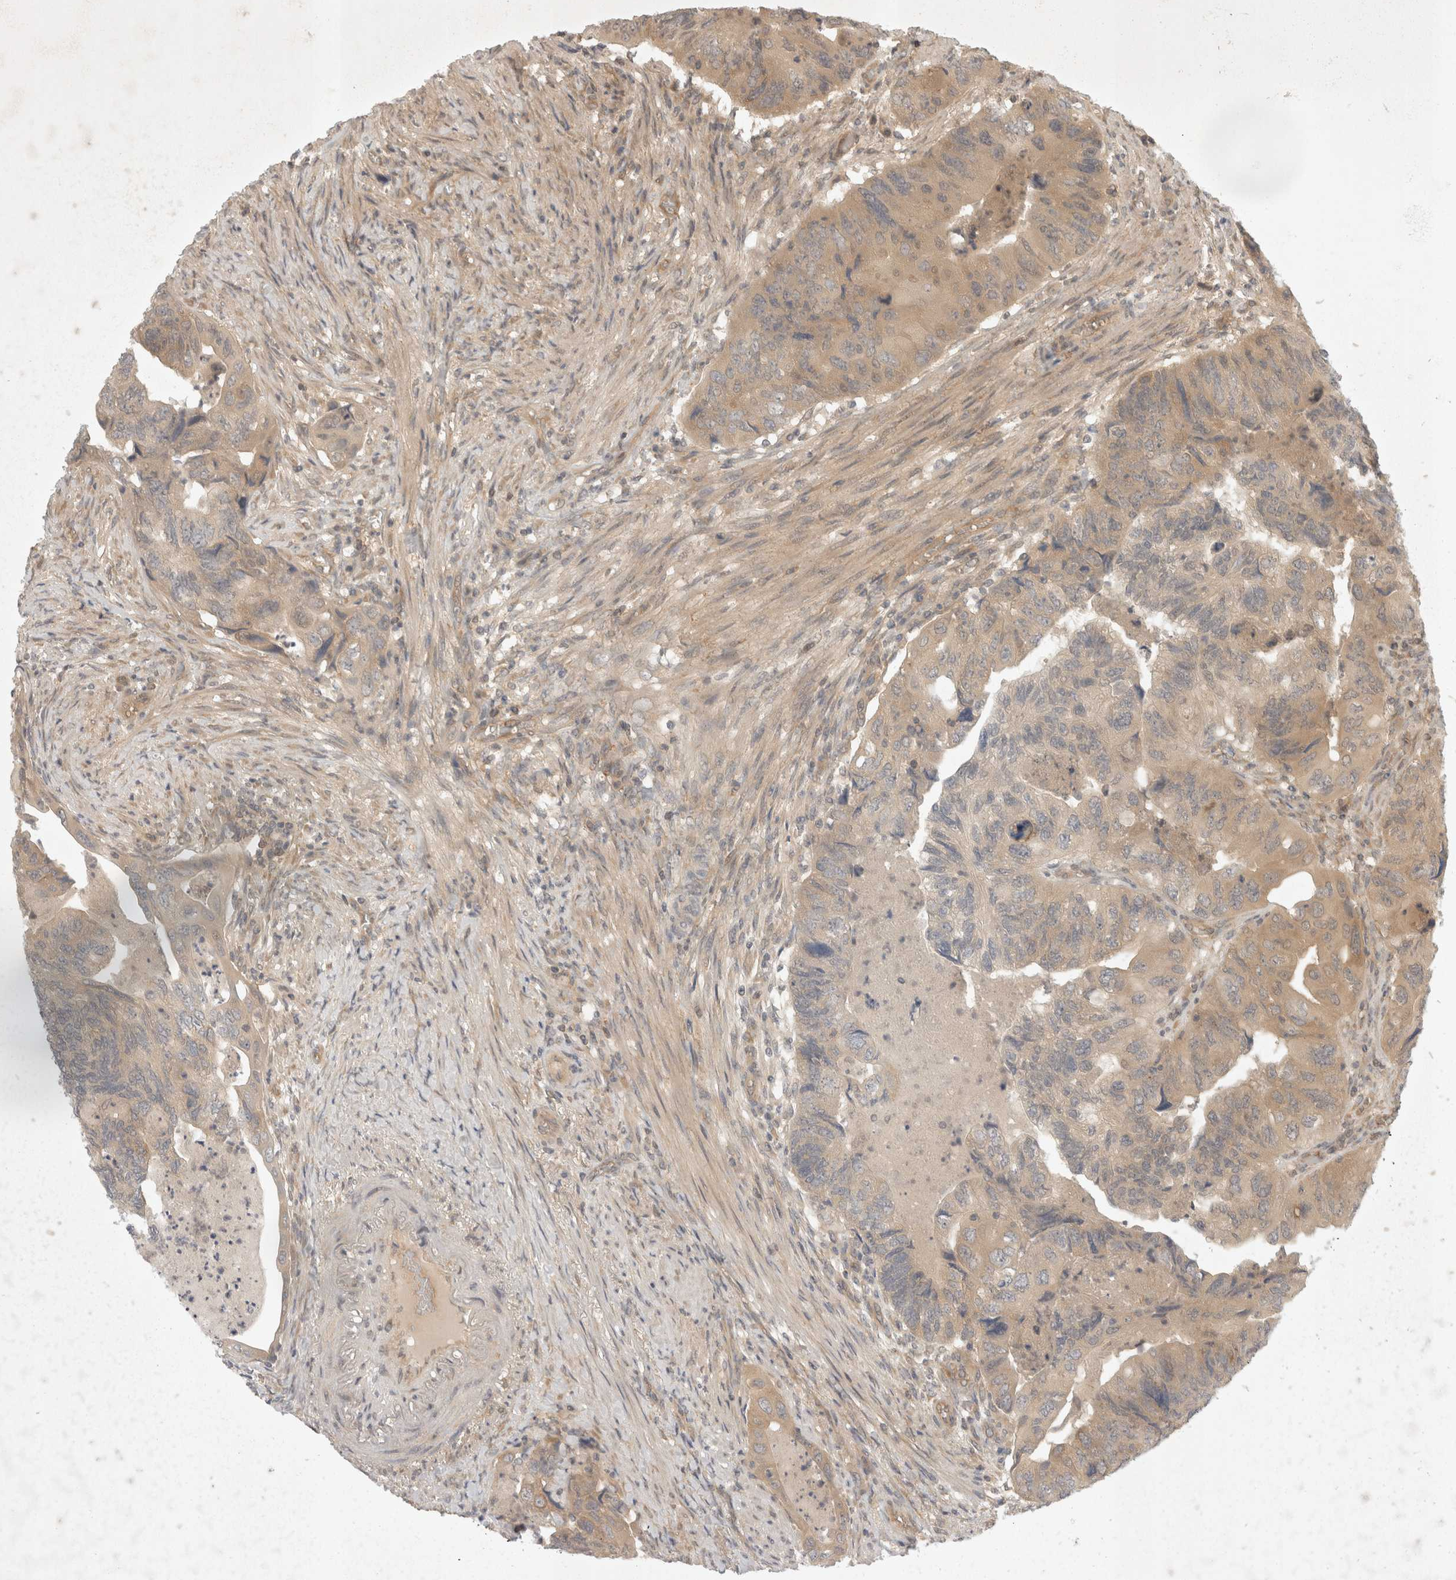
{"staining": {"intensity": "weak", "quantity": ">75%", "location": "cytoplasmic/membranous"}, "tissue": "colorectal cancer", "cell_type": "Tumor cells", "image_type": "cancer", "snomed": [{"axis": "morphology", "description": "Adenocarcinoma, NOS"}, {"axis": "topography", "description": "Rectum"}], "caption": "Protein positivity by IHC reveals weak cytoplasmic/membranous expression in approximately >75% of tumor cells in adenocarcinoma (colorectal).", "gene": "EIF4G3", "patient": {"sex": "male", "age": 63}}